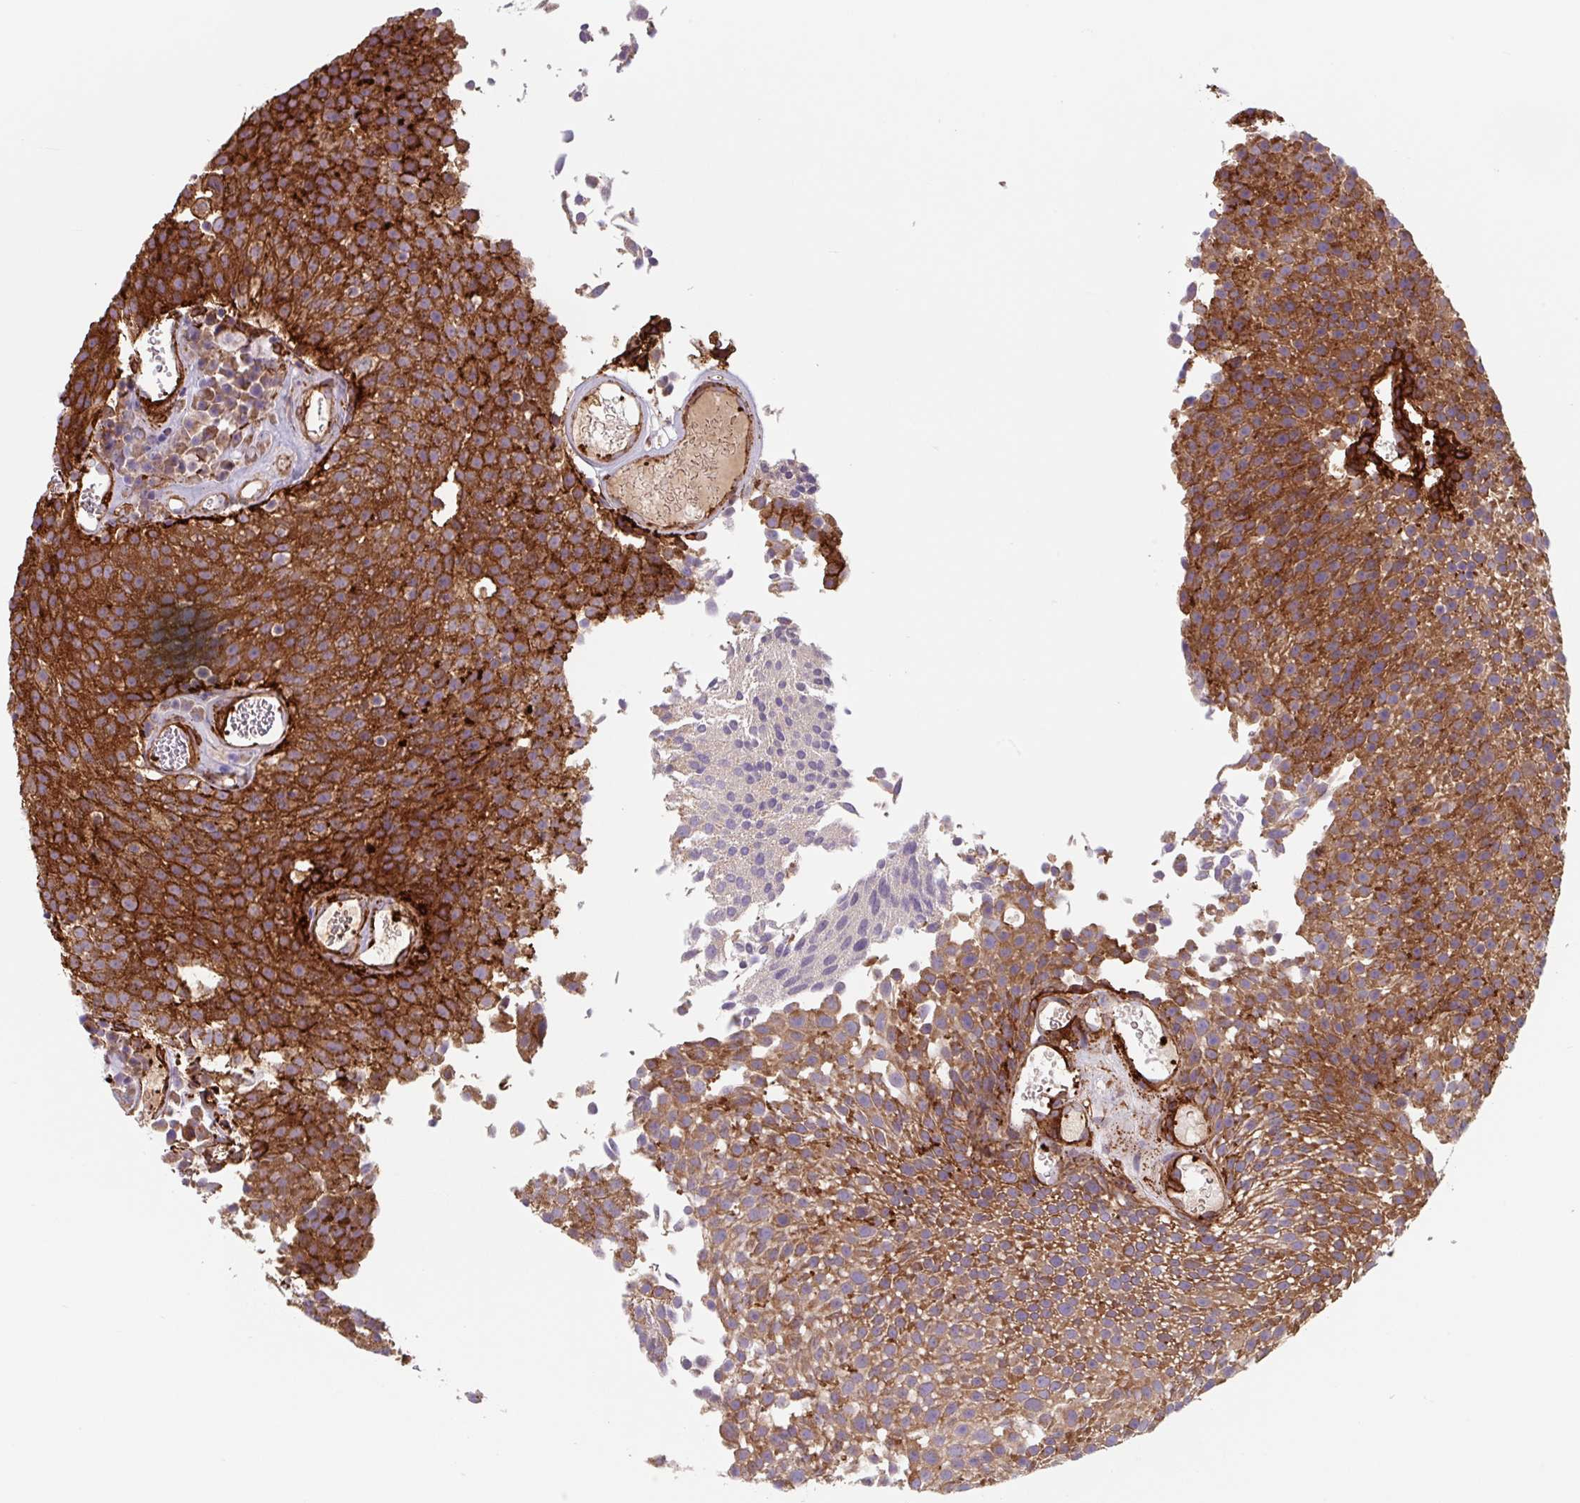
{"staining": {"intensity": "strong", "quantity": ">75%", "location": "cytoplasmic/membranous"}, "tissue": "urothelial cancer", "cell_type": "Tumor cells", "image_type": "cancer", "snomed": [{"axis": "morphology", "description": "Urothelial carcinoma, Low grade"}, {"axis": "topography", "description": "Urinary bladder"}], "caption": "An immunohistochemistry micrograph of tumor tissue is shown. Protein staining in brown labels strong cytoplasmic/membranous positivity in urothelial carcinoma (low-grade) within tumor cells.", "gene": "DHFR2", "patient": {"sex": "female", "age": 79}}